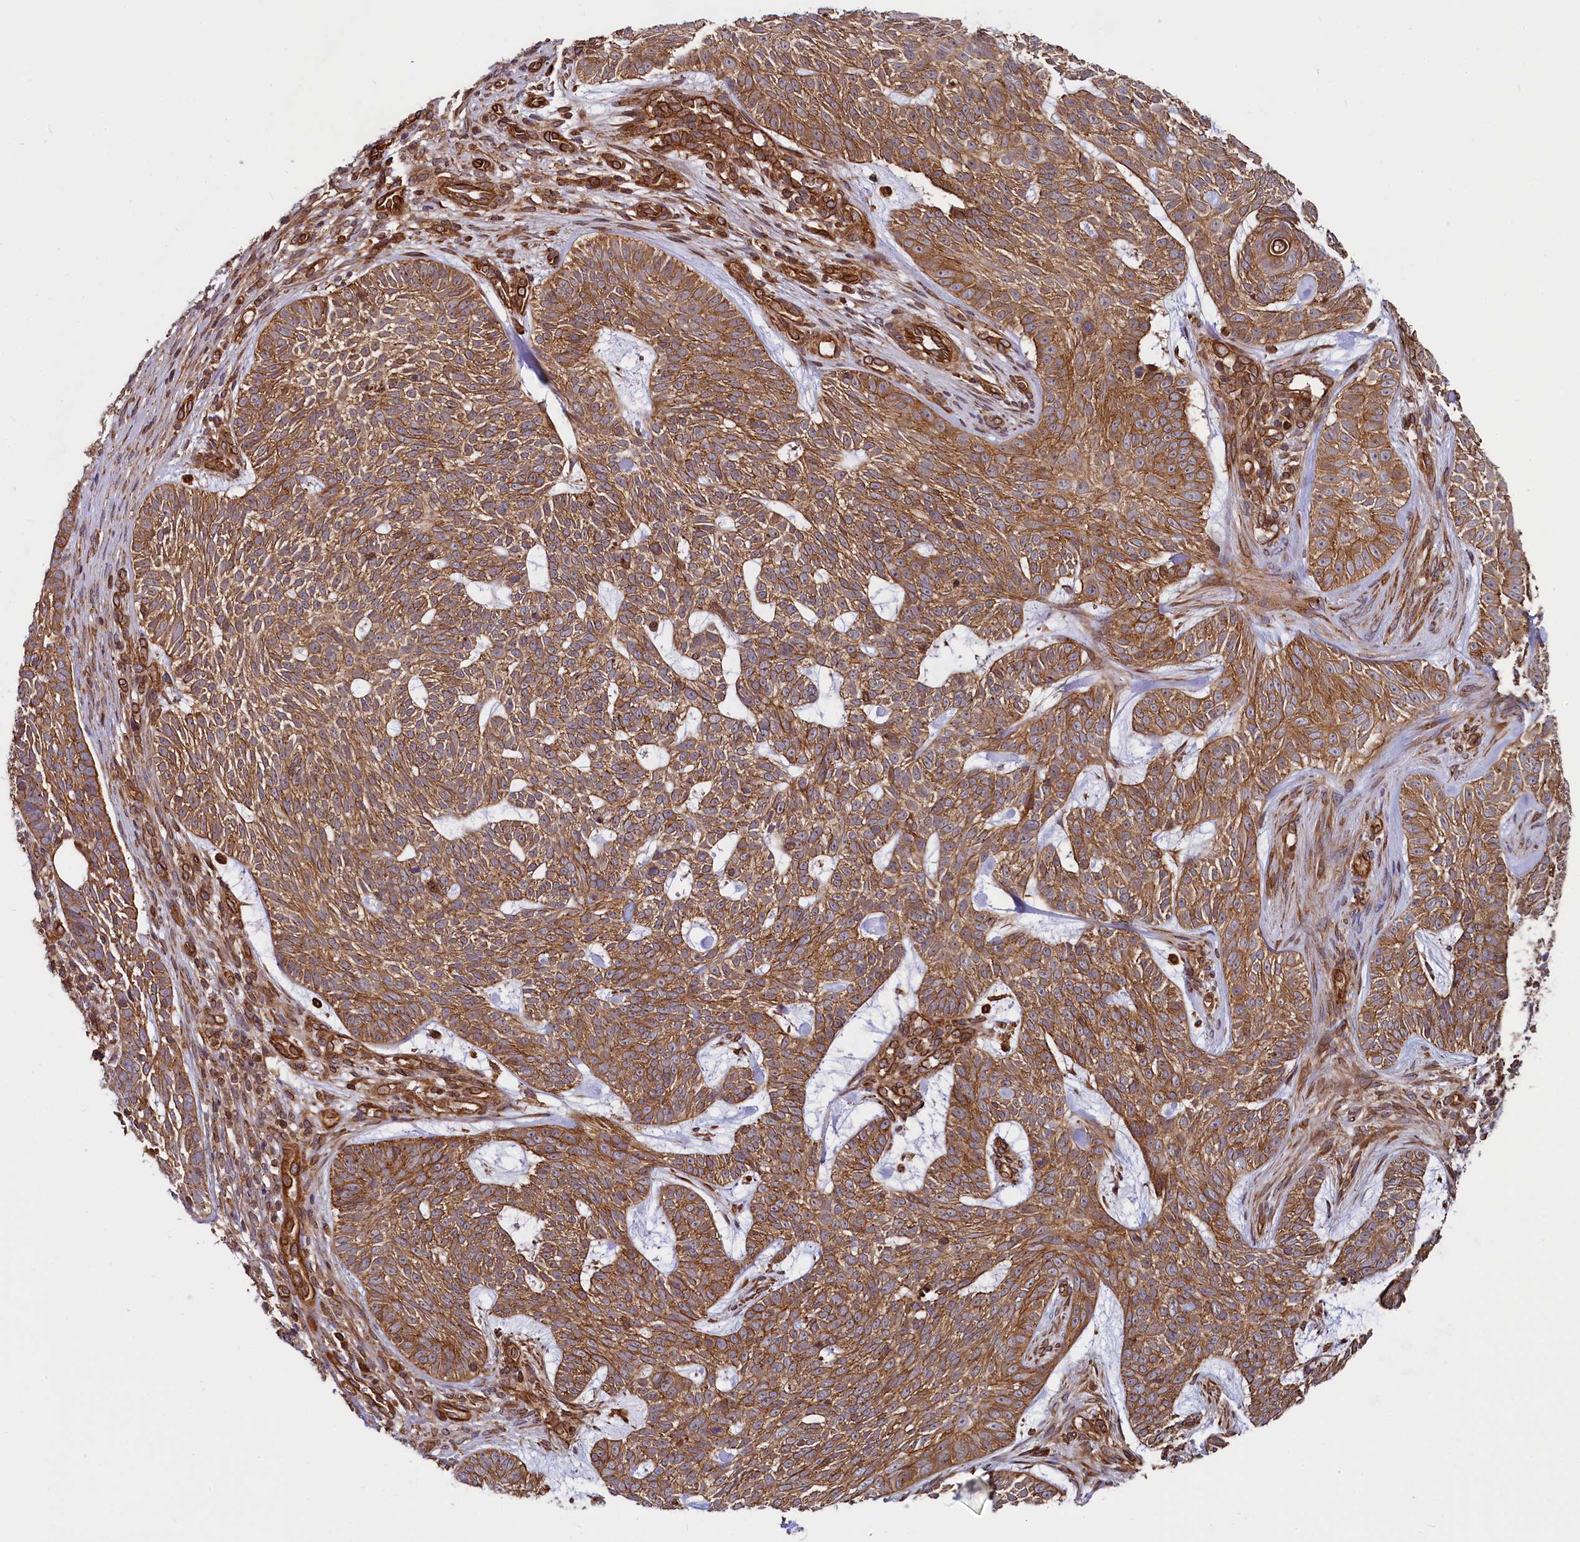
{"staining": {"intensity": "moderate", "quantity": ">75%", "location": "cytoplasmic/membranous"}, "tissue": "skin cancer", "cell_type": "Tumor cells", "image_type": "cancer", "snomed": [{"axis": "morphology", "description": "Basal cell carcinoma"}, {"axis": "topography", "description": "Skin"}], "caption": "Moderate cytoplasmic/membranous positivity for a protein is present in approximately >75% of tumor cells of basal cell carcinoma (skin) using immunohistochemistry (IHC).", "gene": "SVIP", "patient": {"sex": "male", "age": 75}}